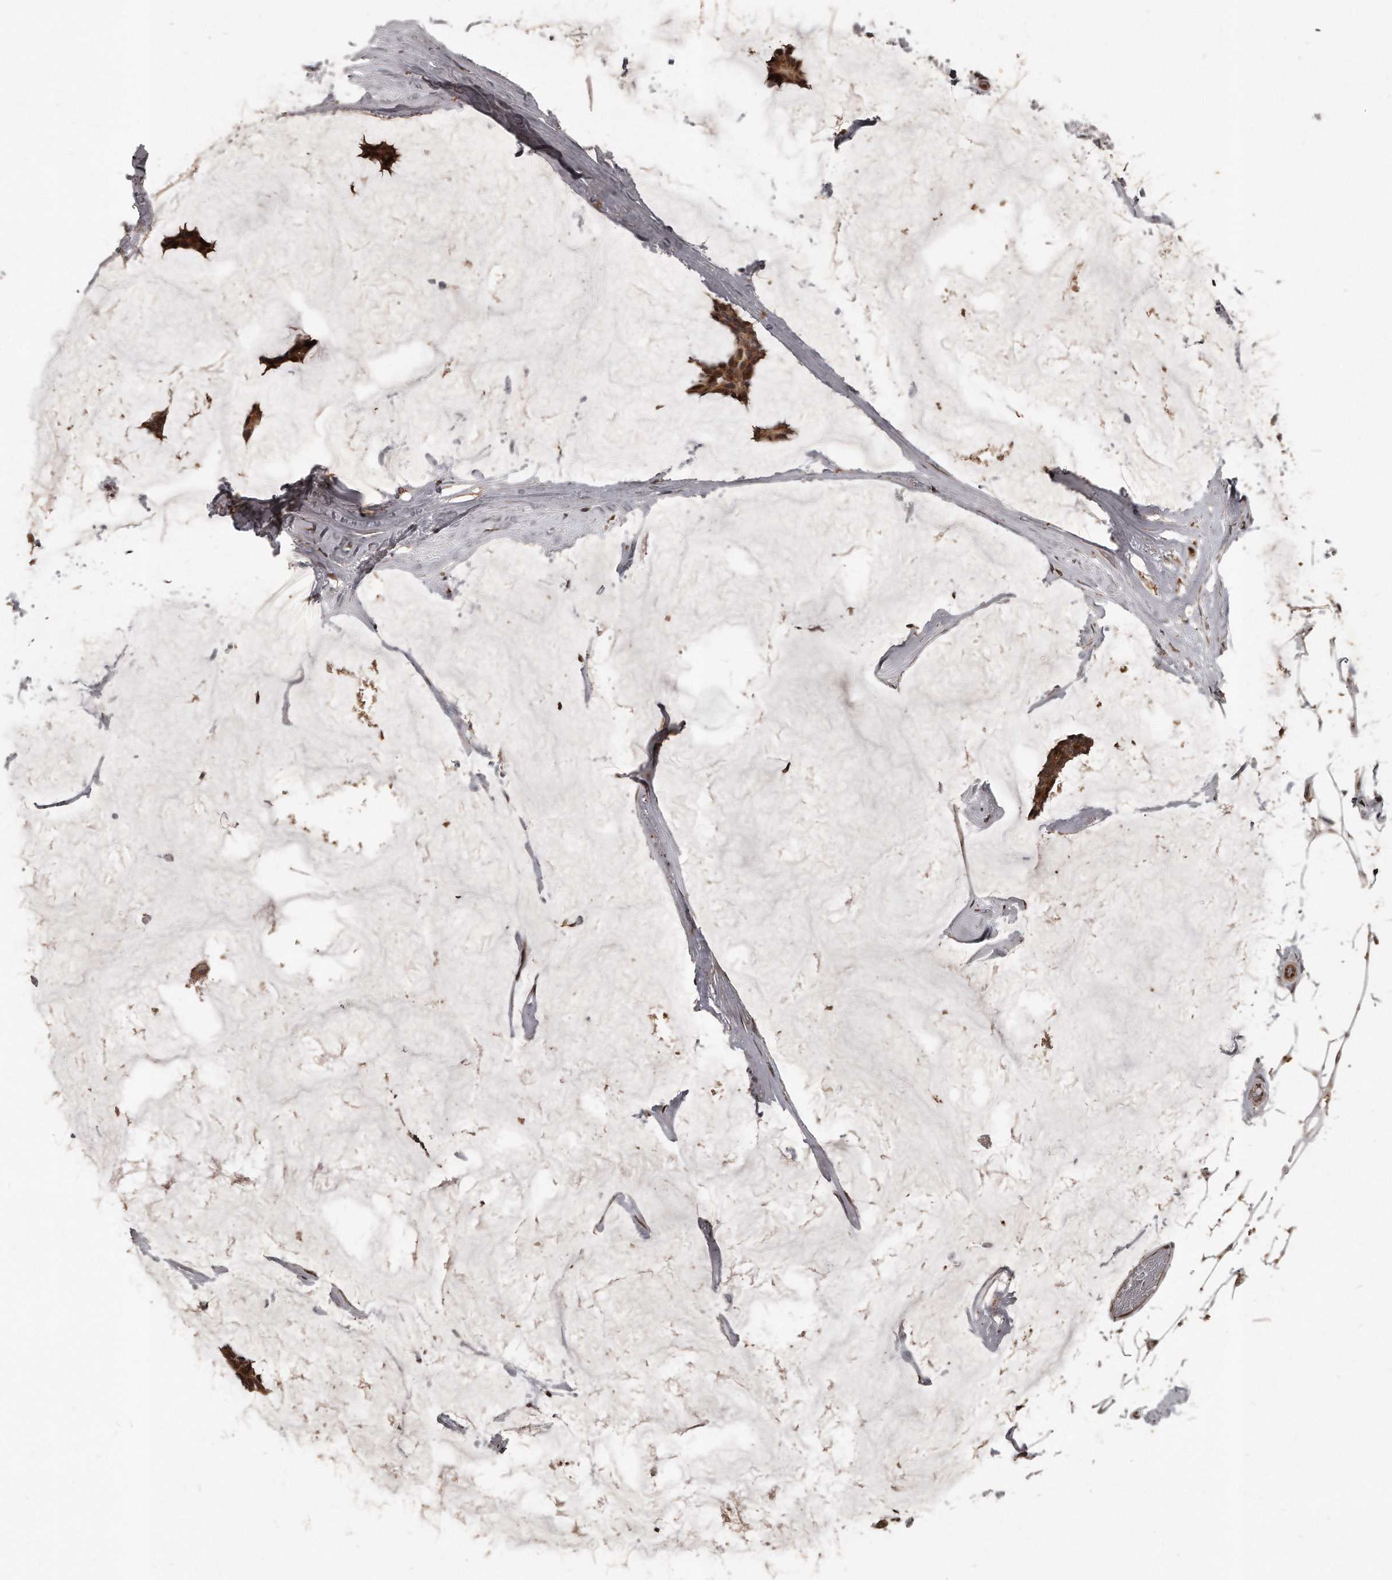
{"staining": {"intensity": "moderate", "quantity": ">75%", "location": "cytoplasmic/membranous"}, "tissue": "breast cancer", "cell_type": "Tumor cells", "image_type": "cancer", "snomed": [{"axis": "morphology", "description": "Duct carcinoma"}, {"axis": "topography", "description": "Breast"}], "caption": "A brown stain highlights moderate cytoplasmic/membranous positivity of a protein in human breast invasive ductal carcinoma tumor cells.", "gene": "GCH1", "patient": {"sex": "female", "age": 93}}